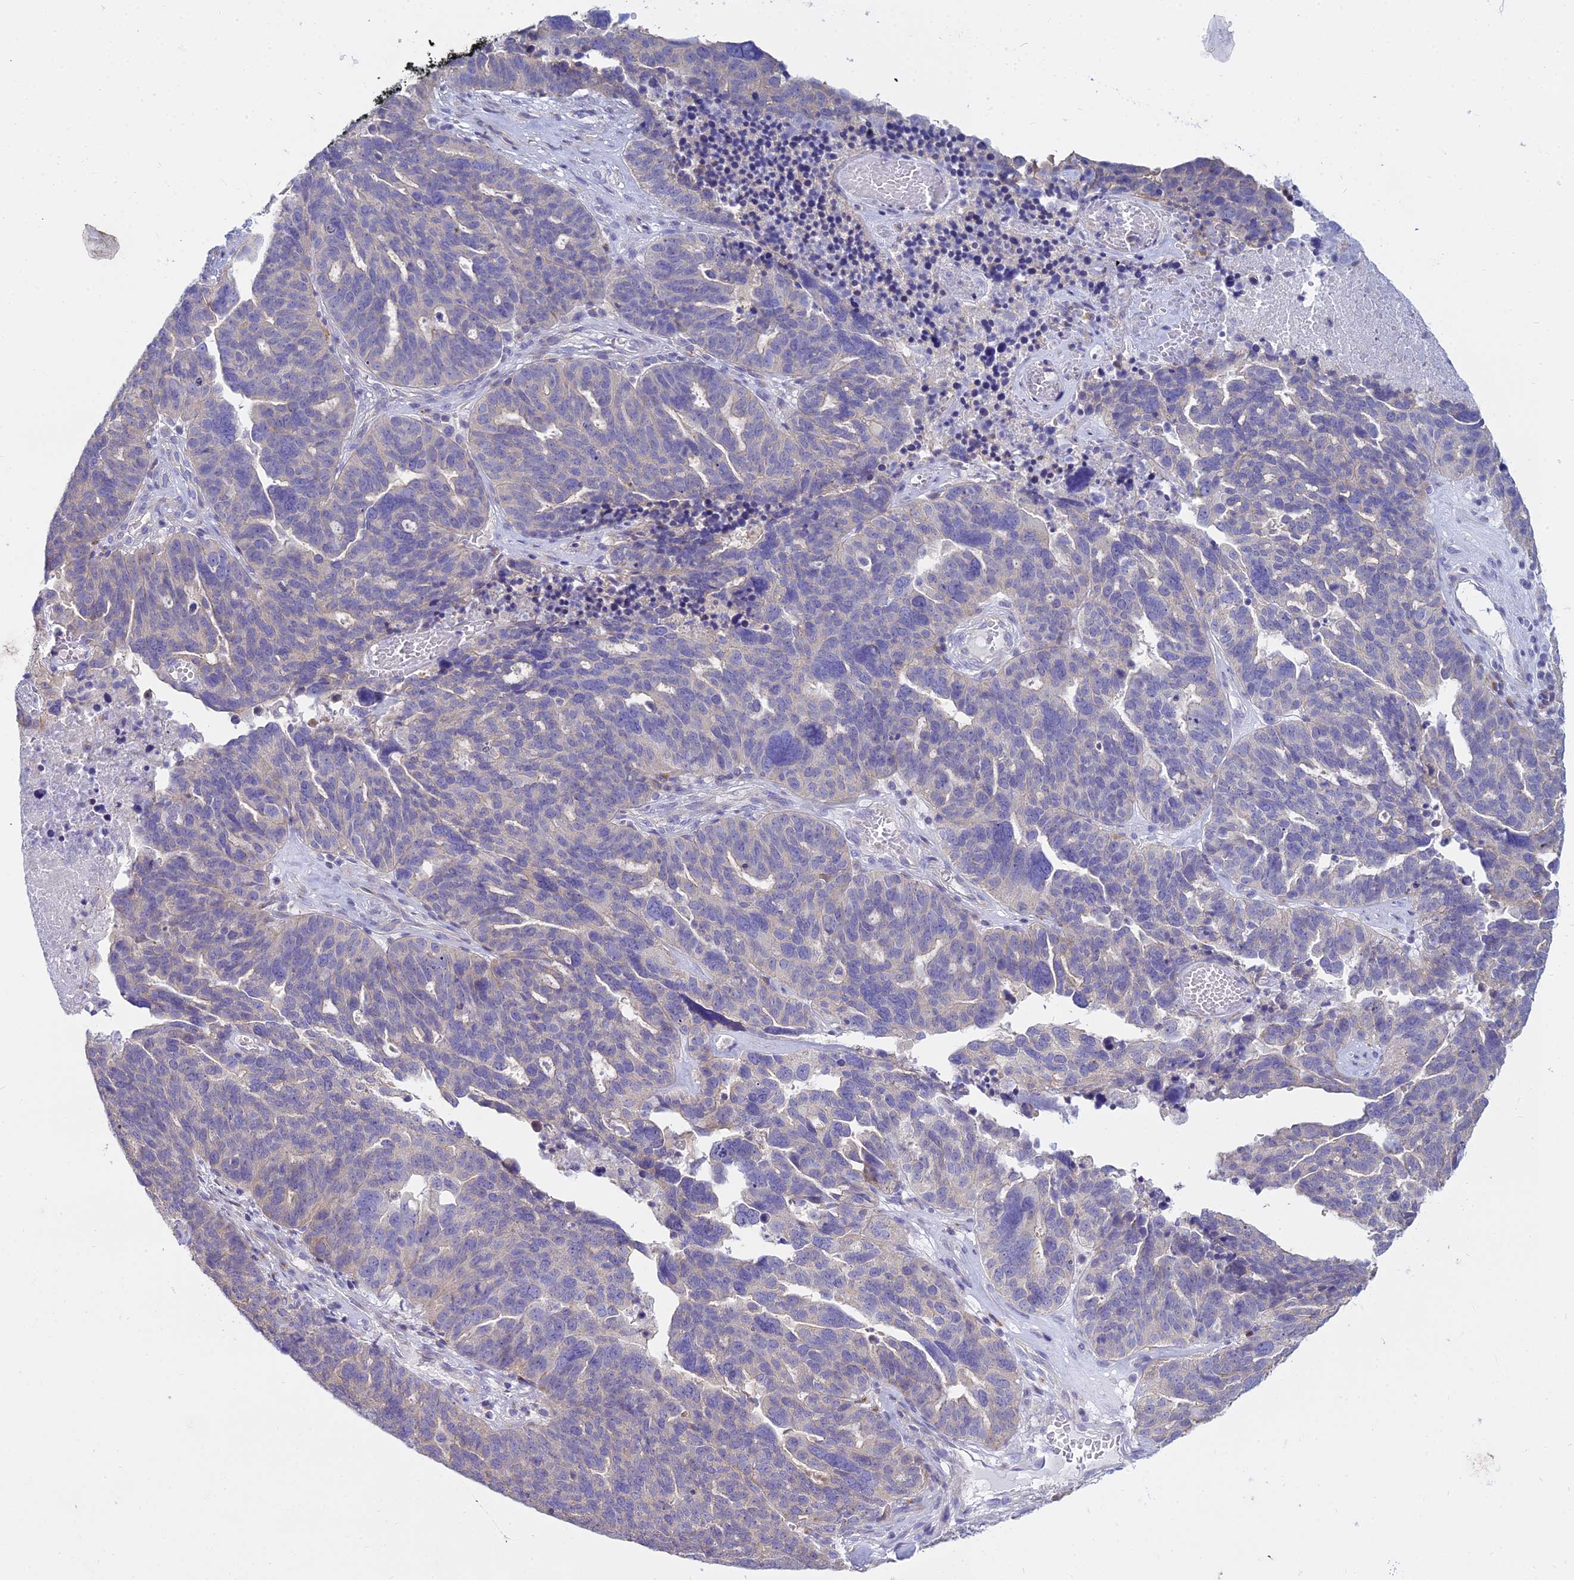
{"staining": {"intensity": "negative", "quantity": "none", "location": "none"}, "tissue": "ovarian cancer", "cell_type": "Tumor cells", "image_type": "cancer", "snomed": [{"axis": "morphology", "description": "Cystadenocarcinoma, serous, NOS"}, {"axis": "topography", "description": "Ovary"}], "caption": "Immunohistochemistry histopathology image of ovarian serous cystadenocarcinoma stained for a protein (brown), which reveals no expression in tumor cells.", "gene": "SMIM24", "patient": {"sex": "female", "age": 59}}